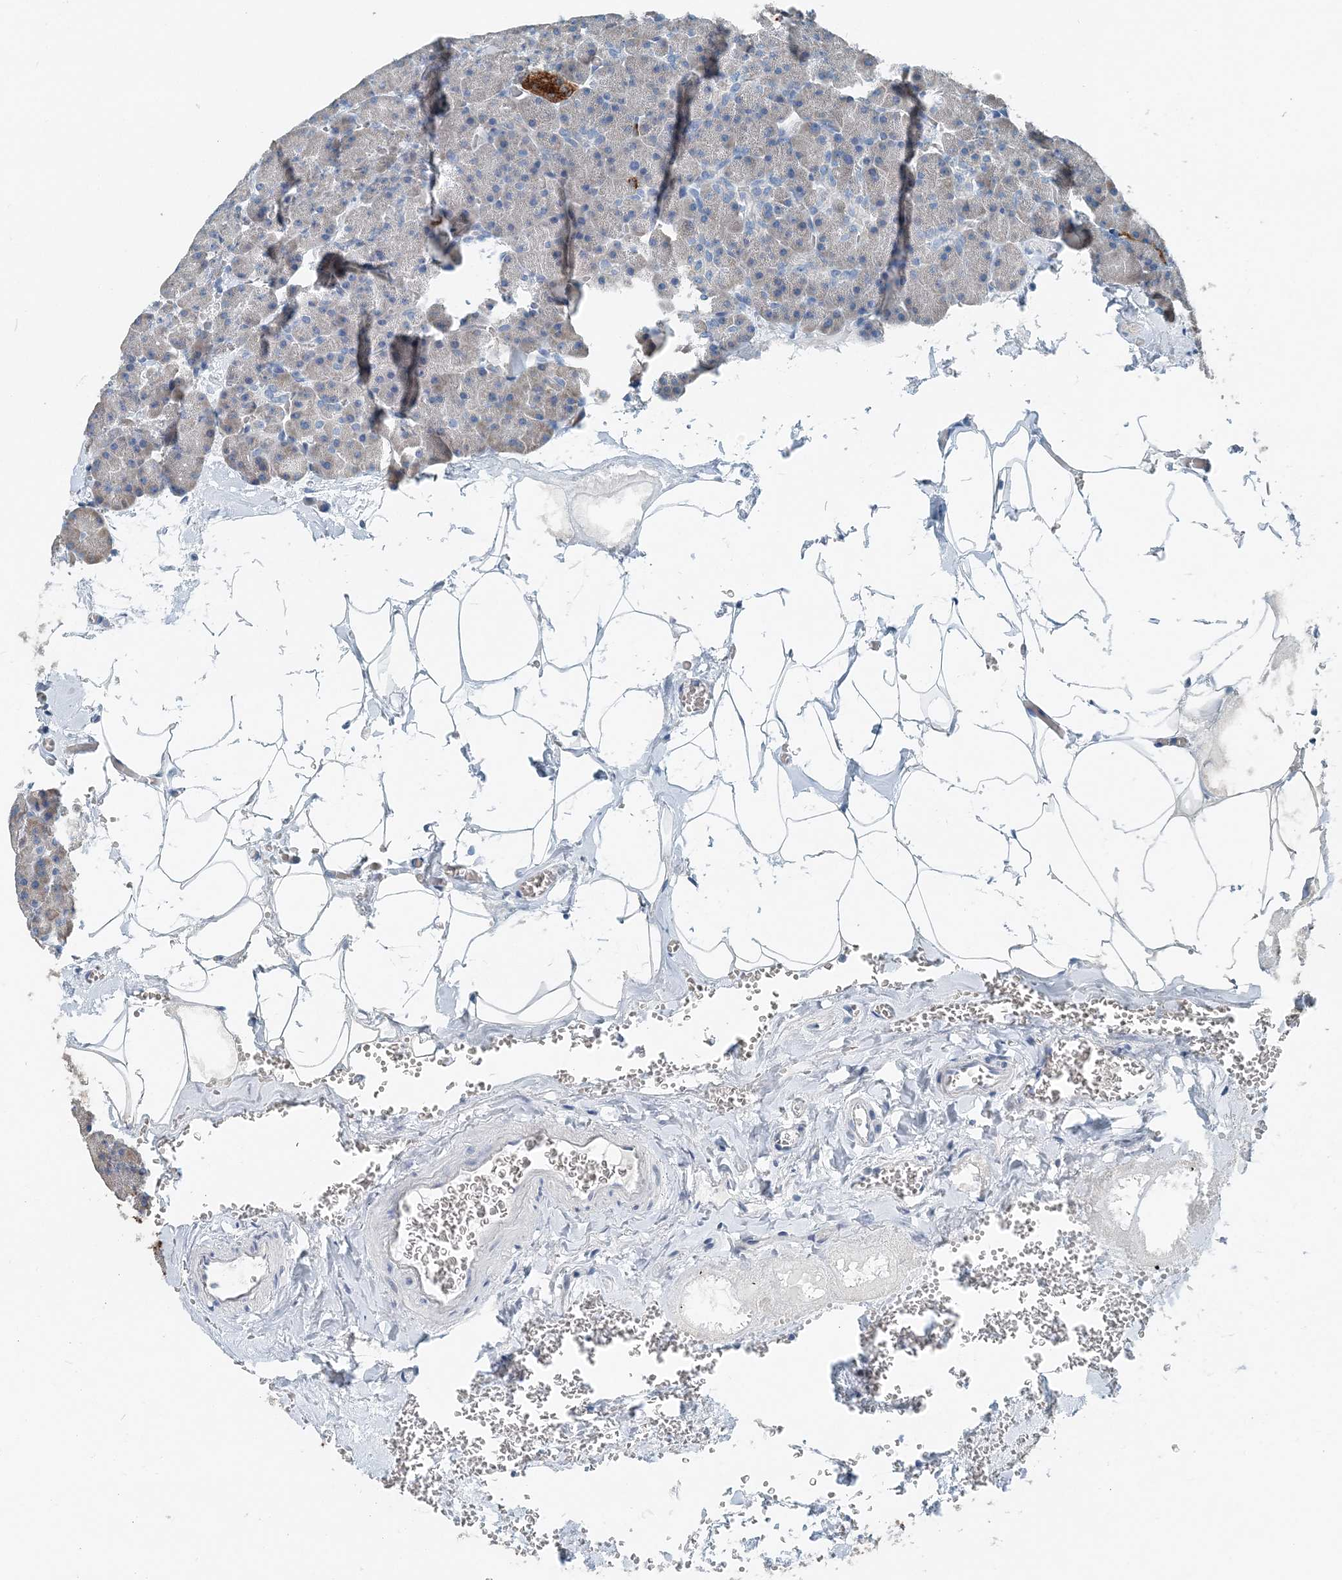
{"staining": {"intensity": "negative", "quantity": "none", "location": "none"}, "tissue": "pancreas", "cell_type": "Exocrine glandular cells", "image_type": "normal", "snomed": [{"axis": "morphology", "description": "Normal tissue, NOS"}, {"axis": "morphology", "description": "Carcinoid, malignant, NOS"}, {"axis": "topography", "description": "Pancreas"}], "caption": "This is an immunohistochemistry (IHC) histopathology image of normal pancreas. There is no staining in exocrine glandular cells.", "gene": "EEF1A2", "patient": {"sex": "female", "age": 35}}